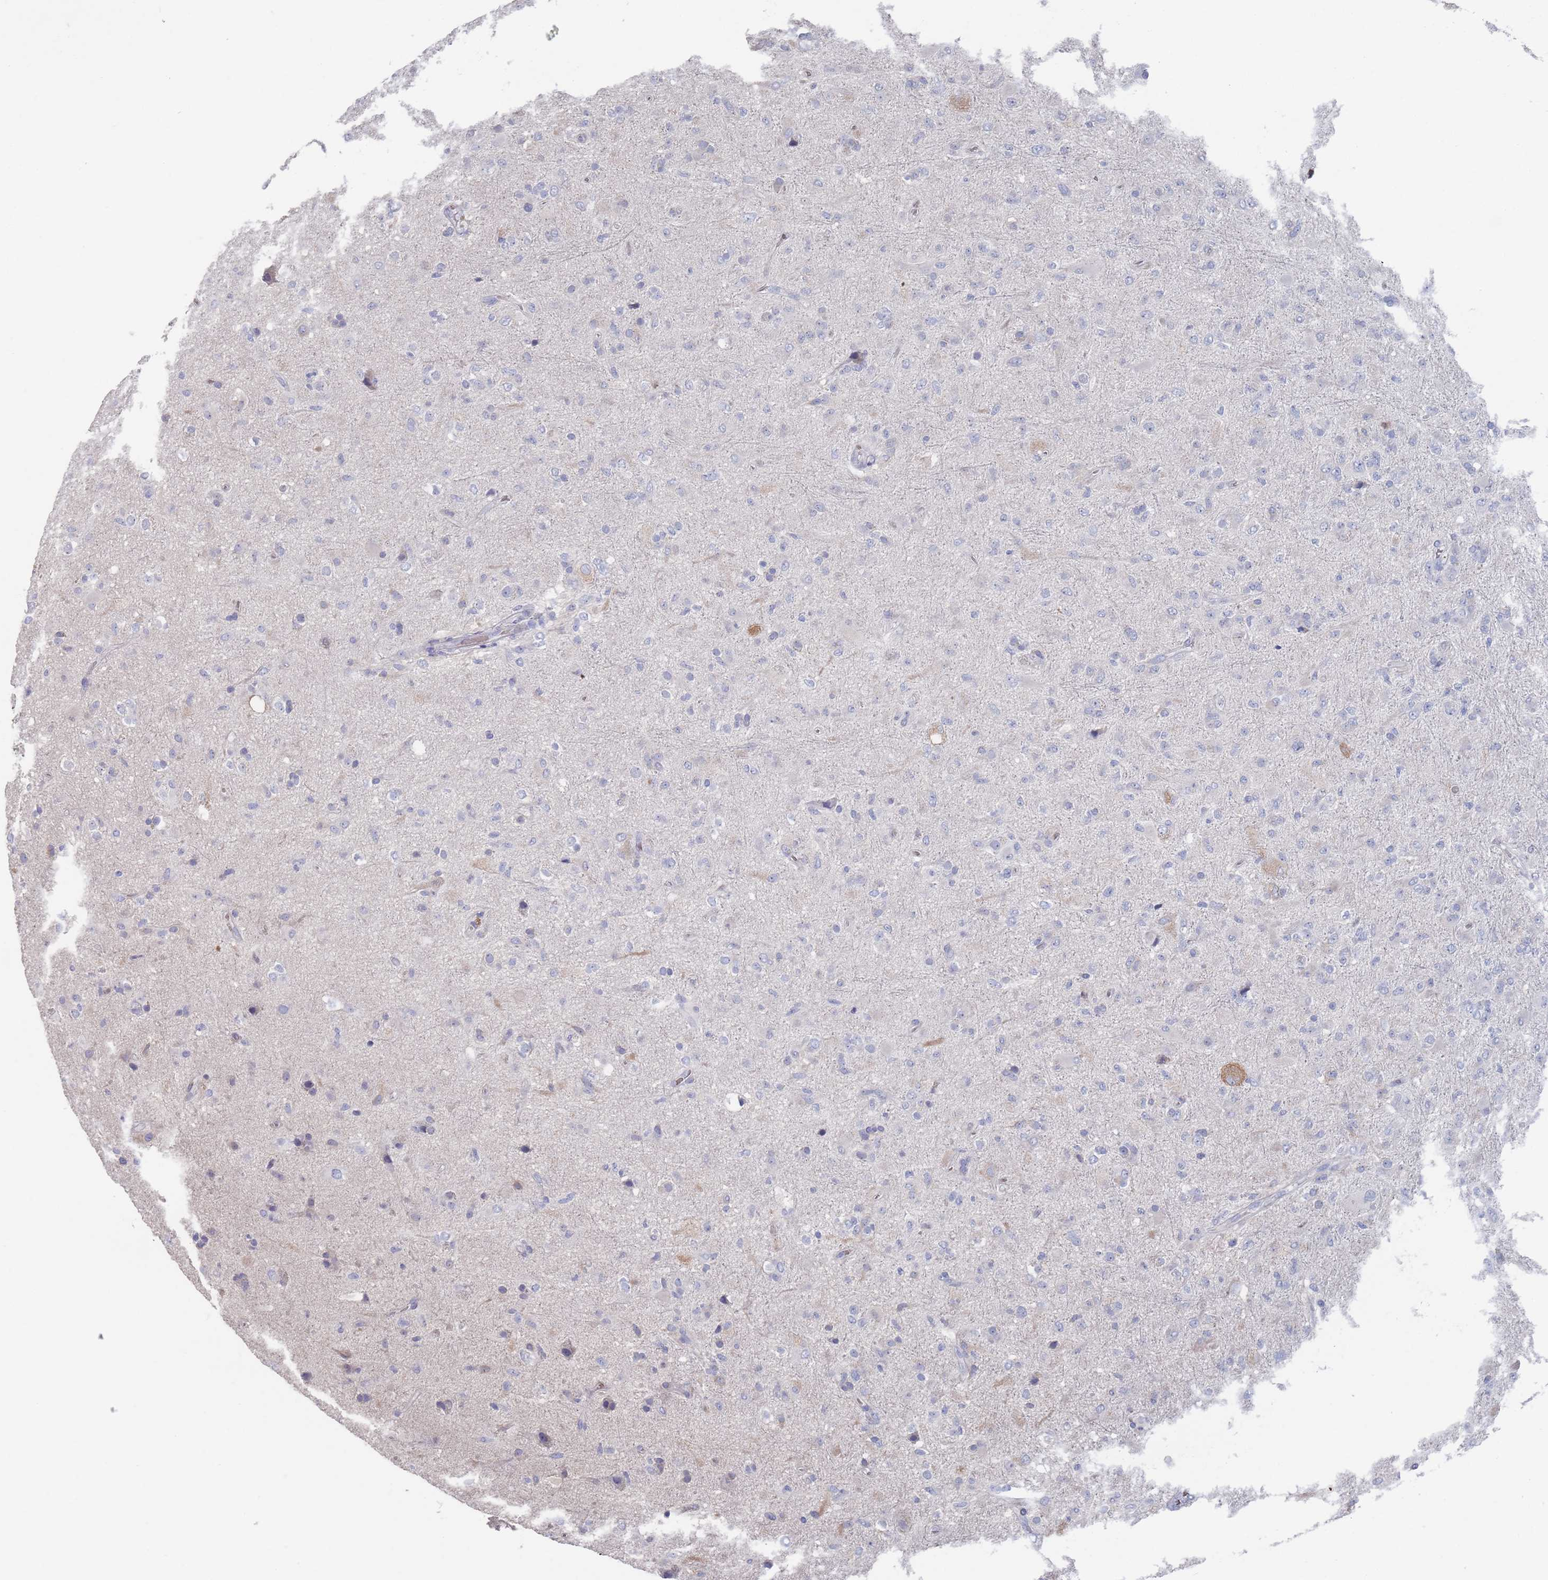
{"staining": {"intensity": "negative", "quantity": "none", "location": "none"}, "tissue": "glioma", "cell_type": "Tumor cells", "image_type": "cancer", "snomed": [{"axis": "morphology", "description": "Glioma, malignant, Low grade"}, {"axis": "topography", "description": "Brain"}], "caption": "The immunohistochemistry image has no significant positivity in tumor cells of glioma tissue. (DAB (3,3'-diaminobenzidine) immunohistochemistry (IHC), high magnification).", "gene": "TMCO3", "patient": {"sex": "male", "age": 65}}